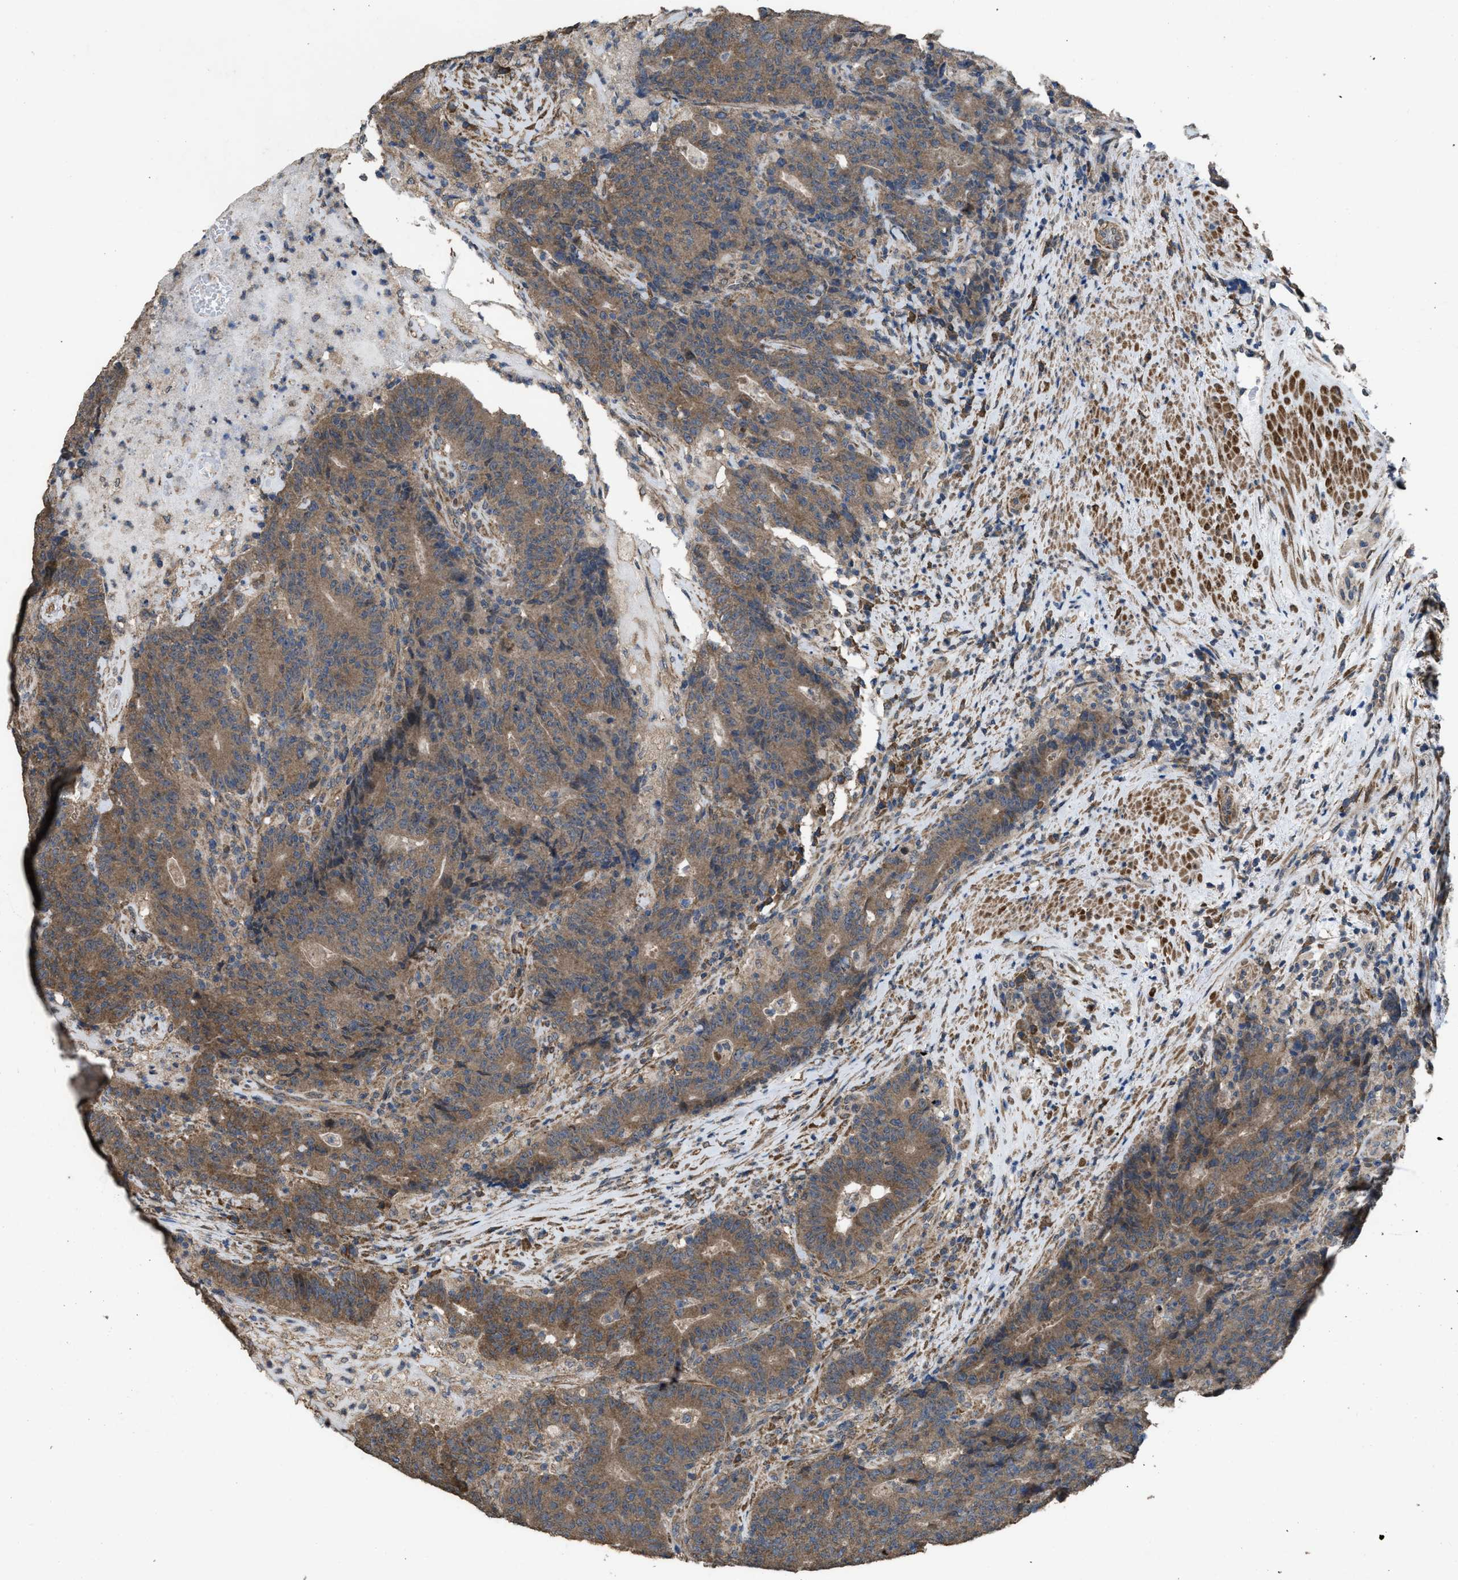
{"staining": {"intensity": "moderate", "quantity": ">75%", "location": "cytoplasmic/membranous"}, "tissue": "colorectal cancer", "cell_type": "Tumor cells", "image_type": "cancer", "snomed": [{"axis": "morphology", "description": "Normal tissue, NOS"}, {"axis": "morphology", "description": "Adenocarcinoma, NOS"}, {"axis": "topography", "description": "Colon"}], "caption": "Brown immunohistochemical staining in adenocarcinoma (colorectal) shows moderate cytoplasmic/membranous positivity in approximately >75% of tumor cells. The protein of interest is stained brown, and the nuclei are stained in blue (DAB IHC with brightfield microscopy, high magnification).", "gene": "ARL6", "patient": {"sex": "female", "age": 75}}